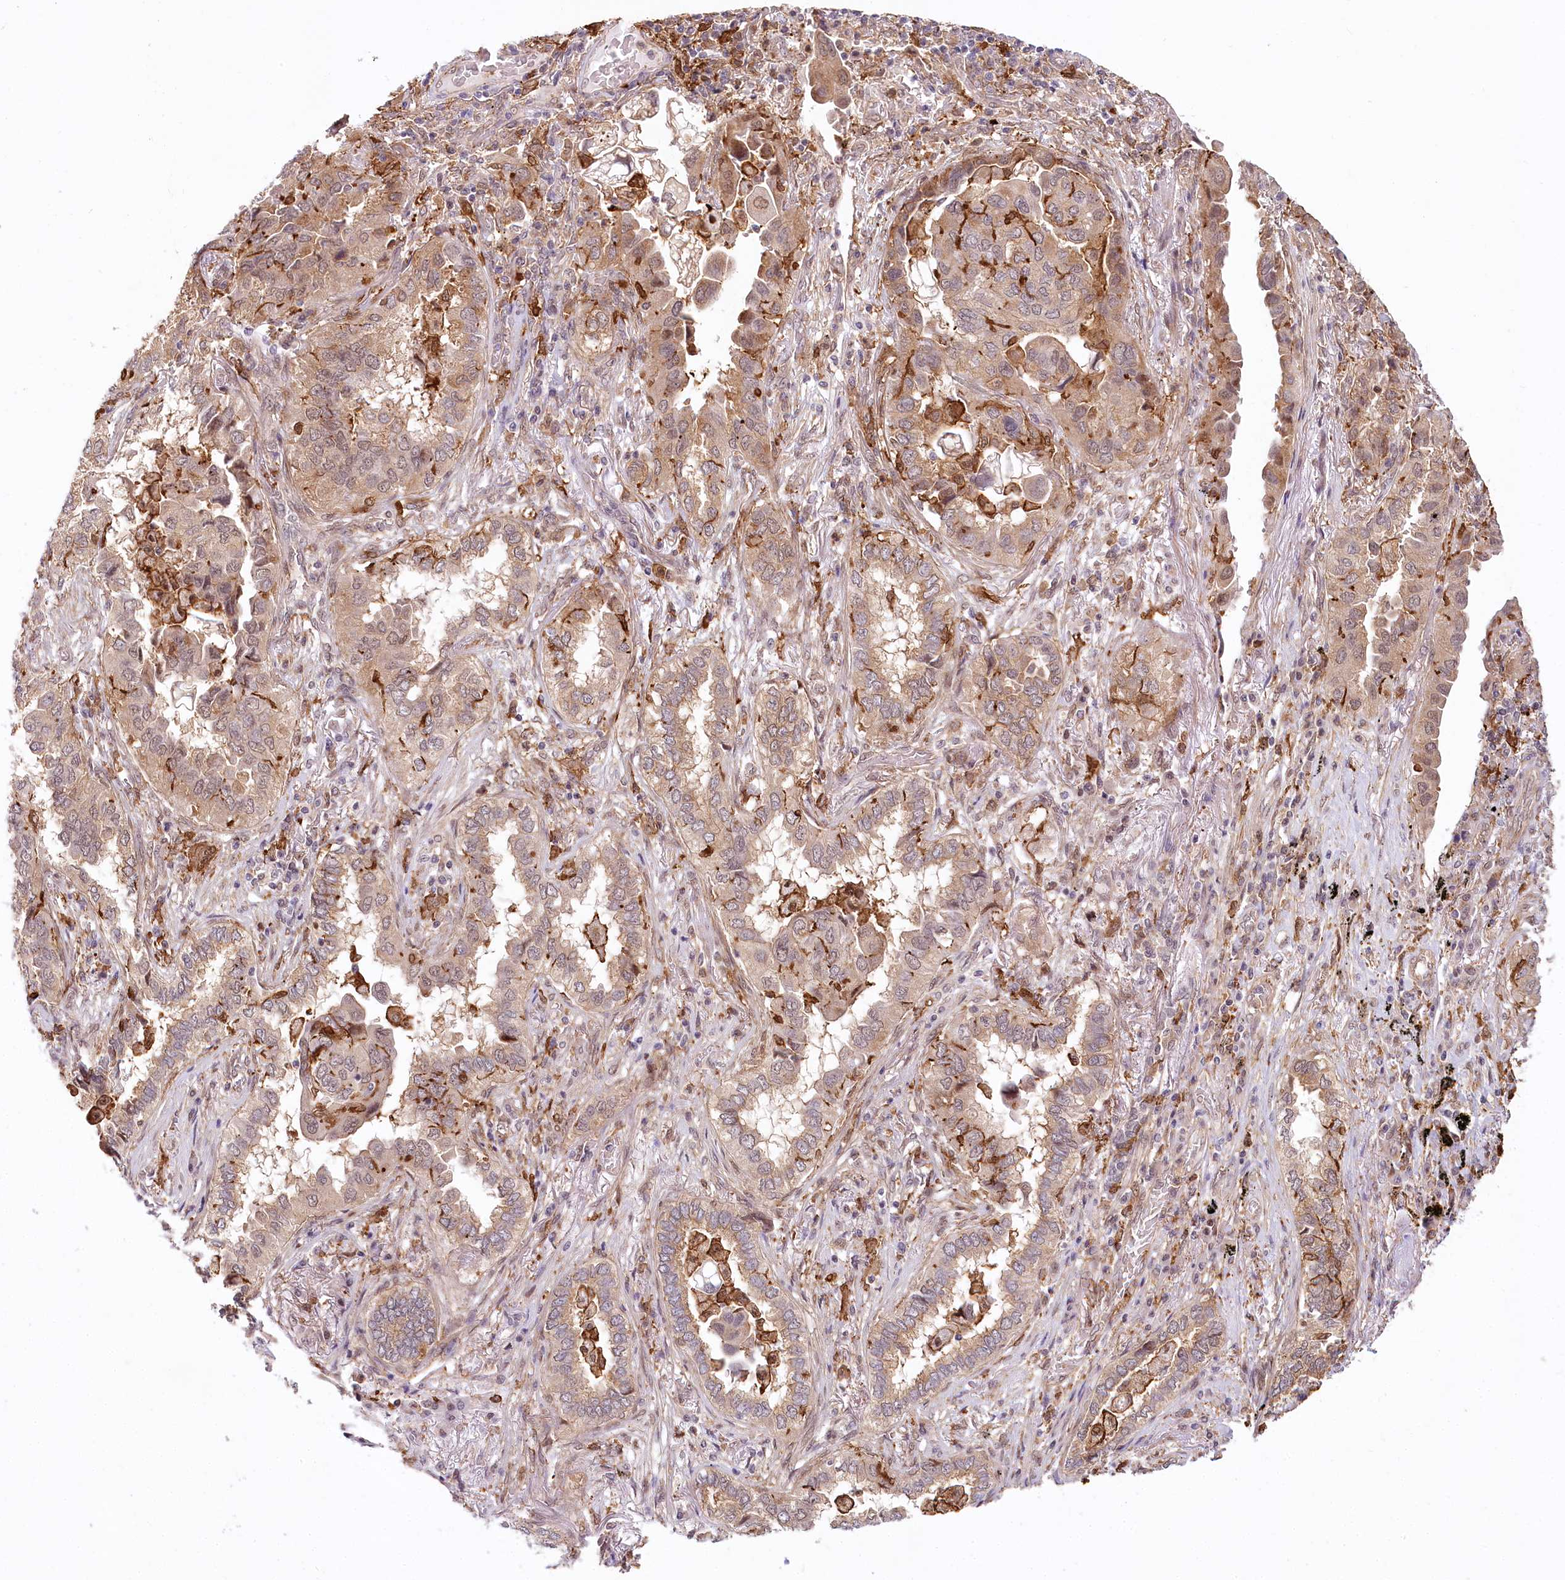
{"staining": {"intensity": "moderate", "quantity": "25%-75%", "location": "cytoplasmic/membranous,nuclear"}, "tissue": "lung cancer", "cell_type": "Tumor cells", "image_type": "cancer", "snomed": [{"axis": "morphology", "description": "Adenocarcinoma, NOS"}, {"axis": "topography", "description": "Lung"}], "caption": "Lung cancer tissue reveals moderate cytoplasmic/membranous and nuclear staining in approximately 25%-75% of tumor cells, visualized by immunohistochemistry.", "gene": "TUBGCP2", "patient": {"sex": "female", "age": 76}}